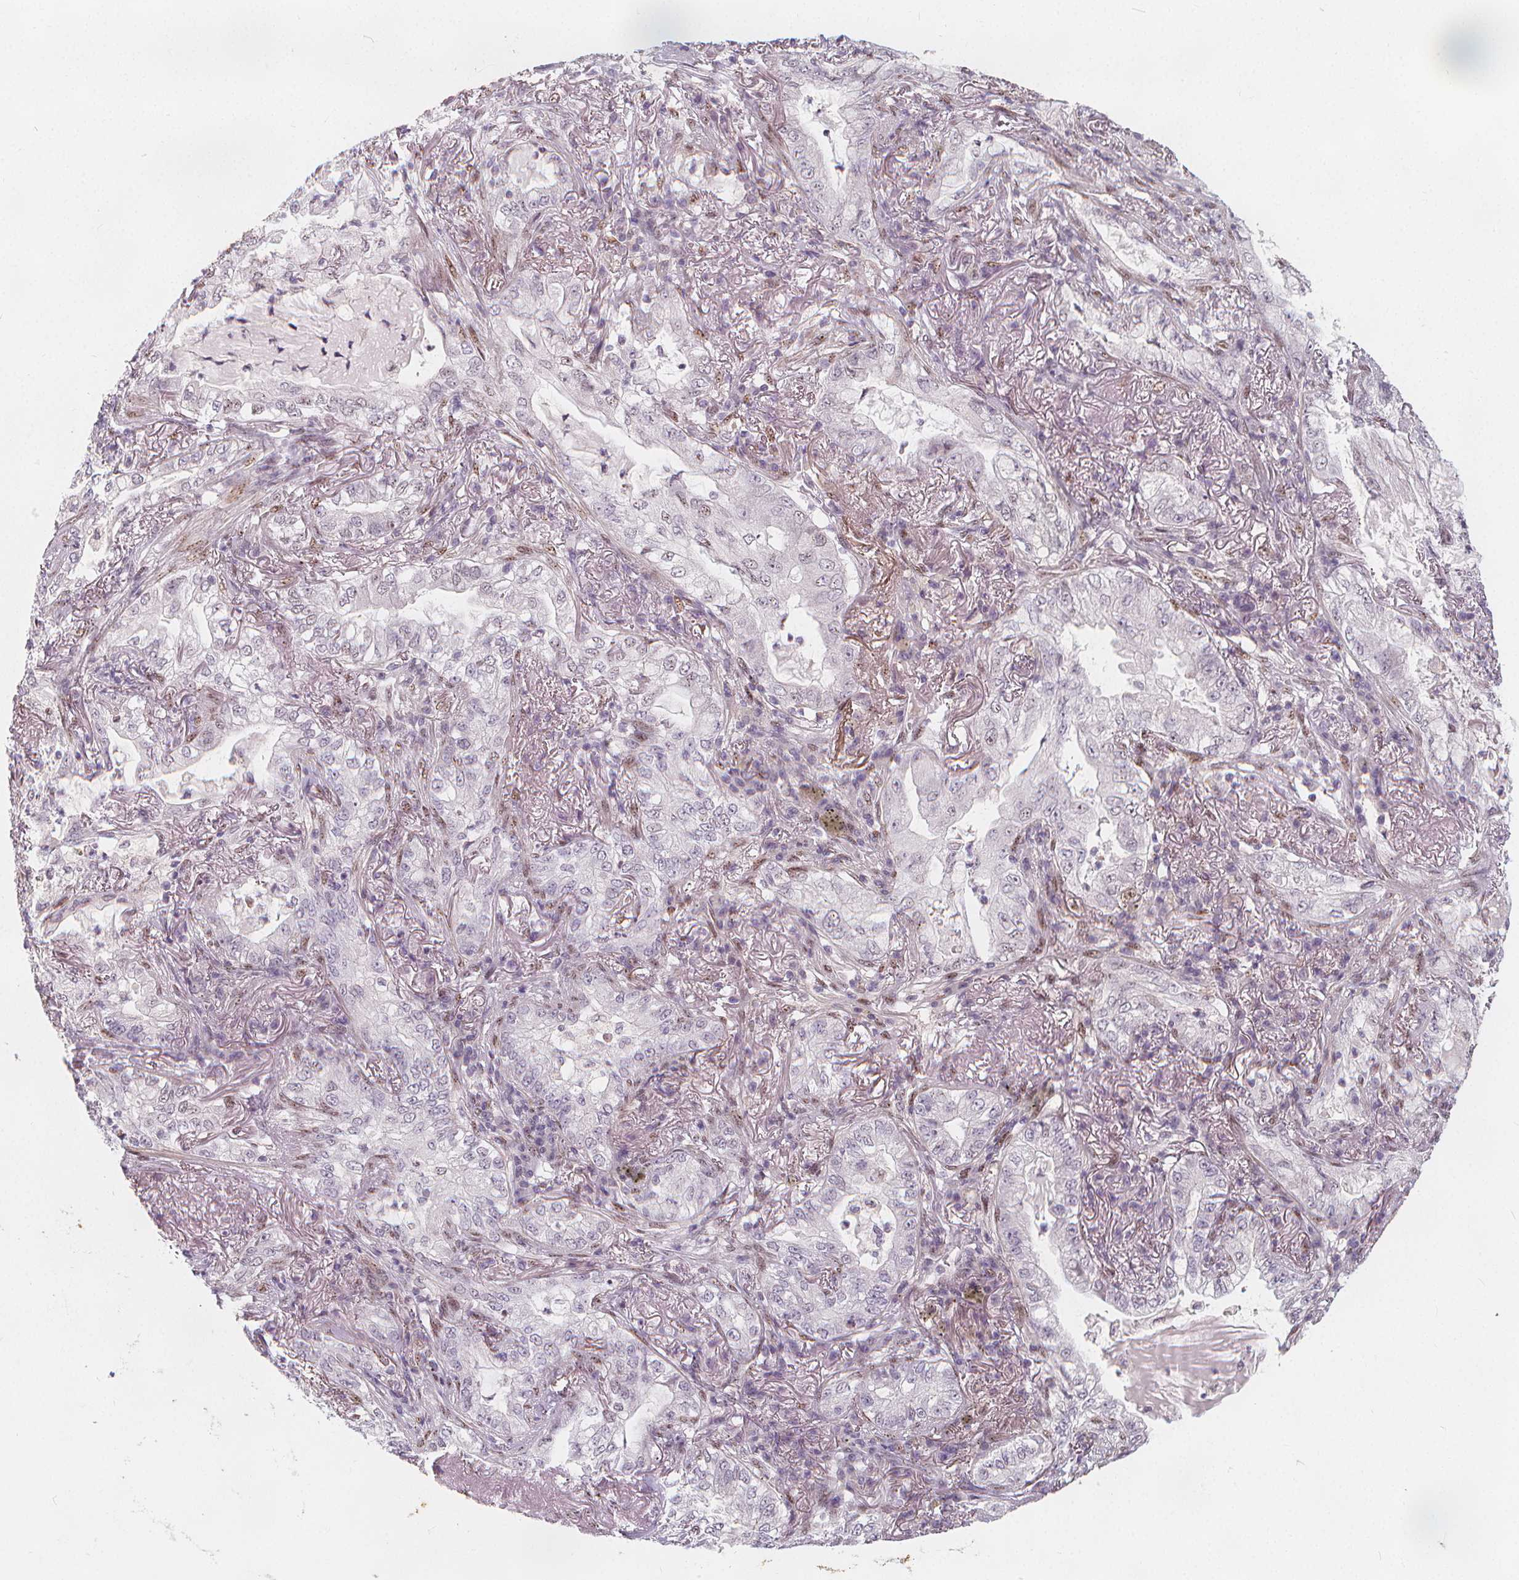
{"staining": {"intensity": "negative", "quantity": "none", "location": "none"}, "tissue": "lung cancer", "cell_type": "Tumor cells", "image_type": "cancer", "snomed": [{"axis": "morphology", "description": "Adenocarcinoma, NOS"}, {"axis": "topography", "description": "Lung"}], "caption": "Photomicrograph shows no significant protein positivity in tumor cells of lung adenocarcinoma.", "gene": "DRC3", "patient": {"sex": "female", "age": 73}}